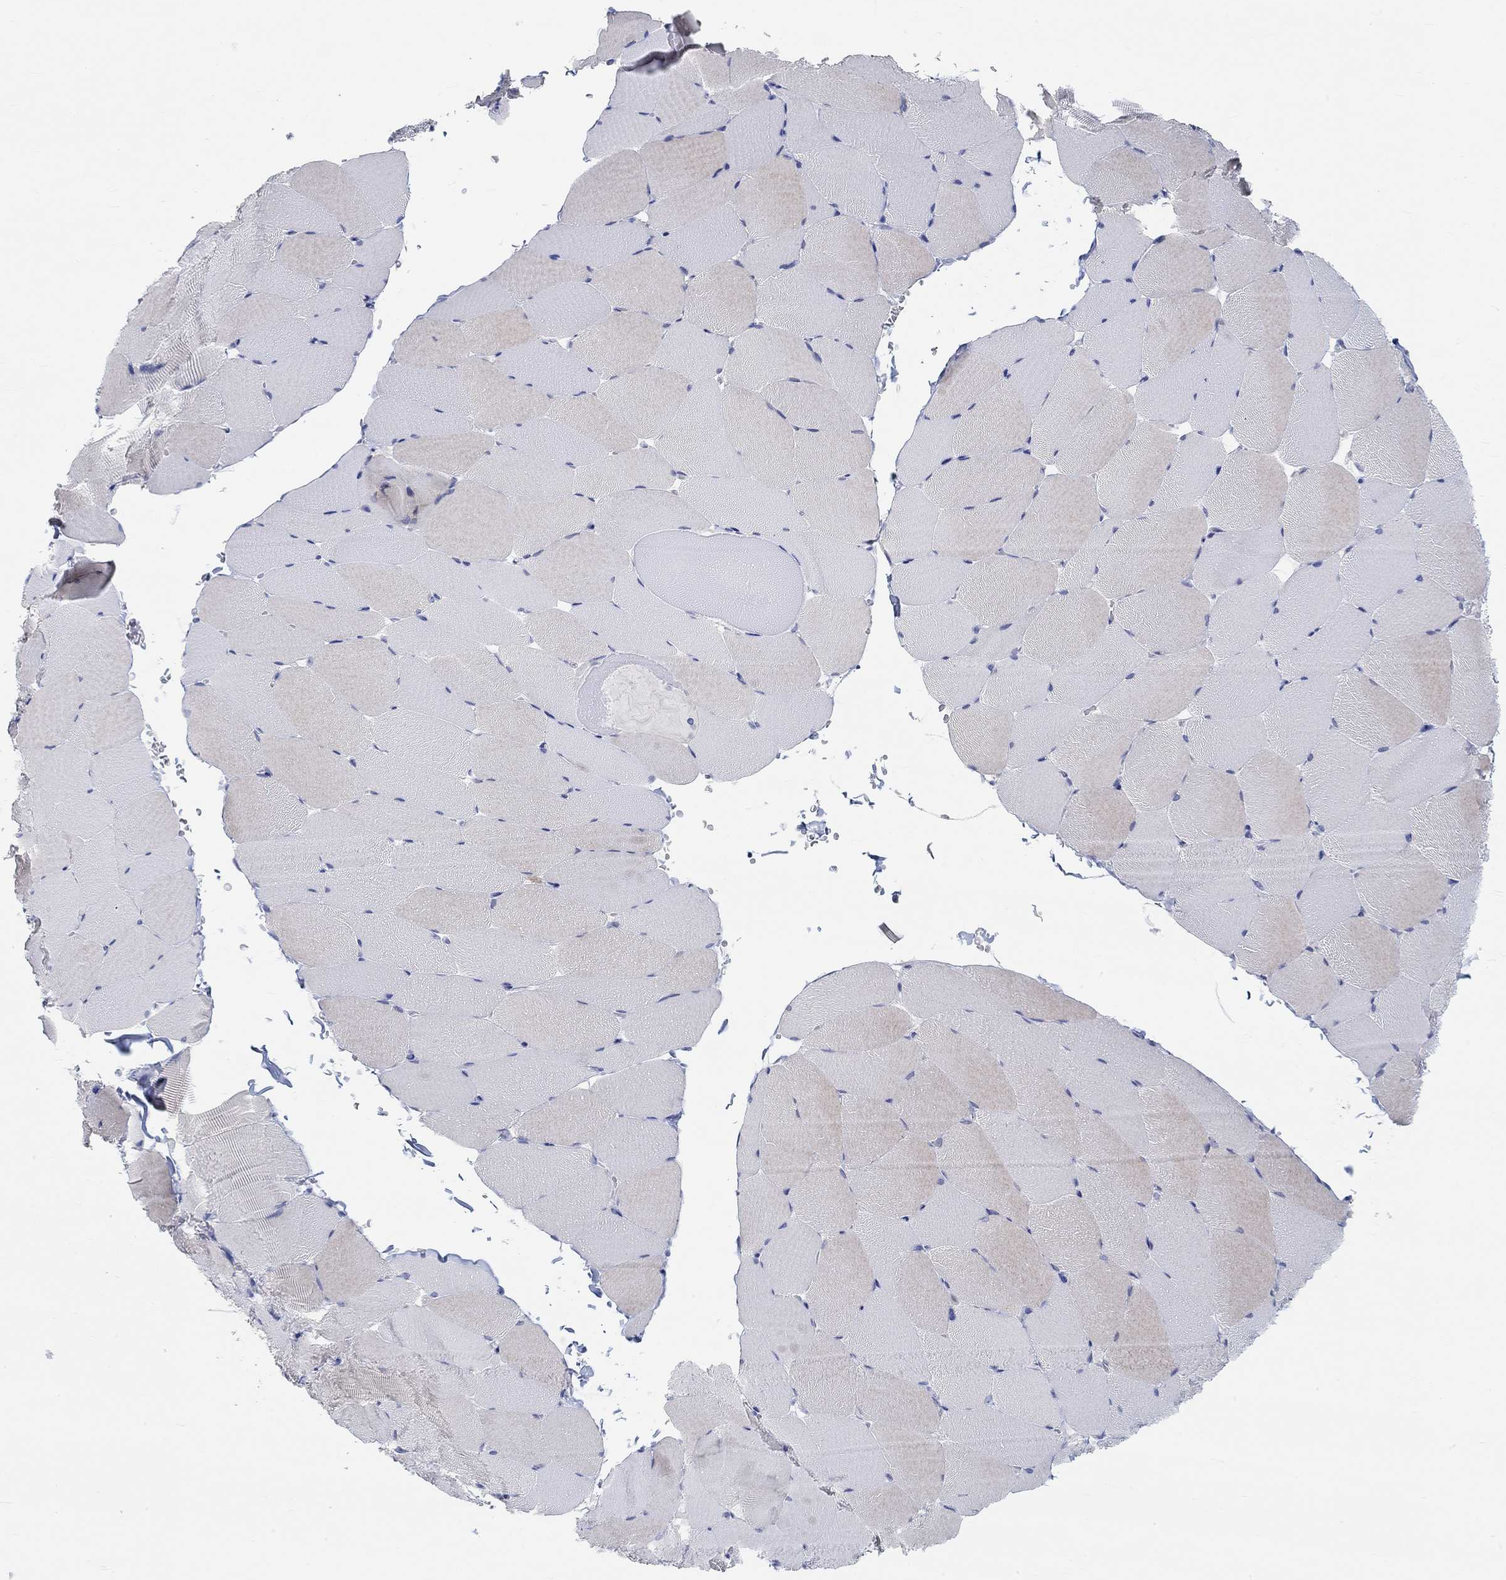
{"staining": {"intensity": "negative", "quantity": "none", "location": "none"}, "tissue": "skeletal muscle", "cell_type": "Myocytes", "image_type": "normal", "snomed": [{"axis": "morphology", "description": "Normal tissue, NOS"}, {"axis": "topography", "description": "Skeletal muscle"}], "caption": "Unremarkable skeletal muscle was stained to show a protein in brown. There is no significant staining in myocytes. Brightfield microscopy of IHC stained with DAB (3,3'-diaminobenzidine) (brown) and hematoxylin (blue), captured at high magnification.", "gene": "NAV3", "patient": {"sex": "female", "age": 37}}